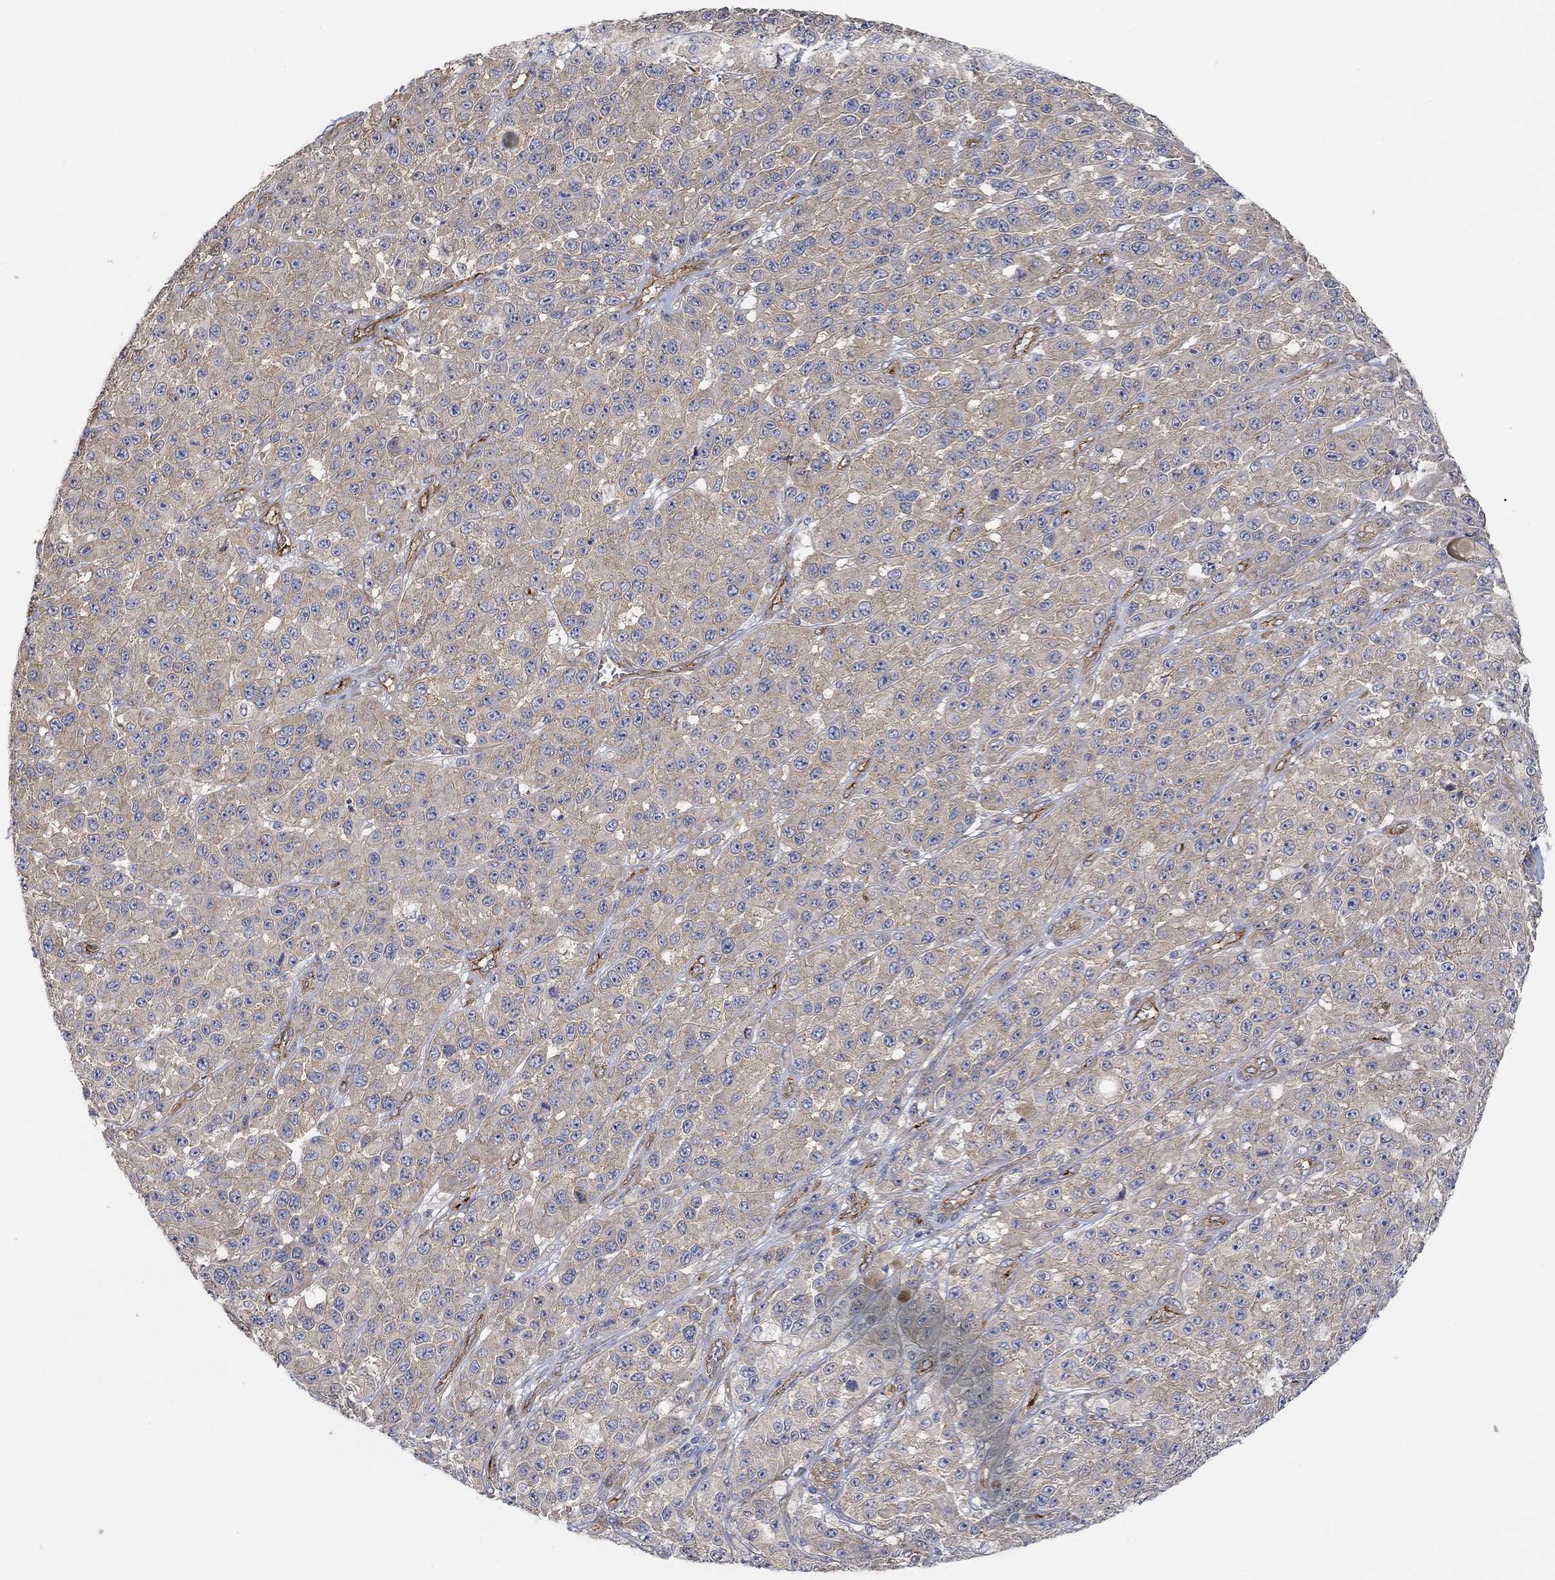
{"staining": {"intensity": "weak", "quantity": ">75%", "location": "cytoplasmic/membranous"}, "tissue": "melanoma", "cell_type": "Tumor cells", "image_type": "cancer", "snomed": [{"axis": "morphology", "description": "Malignant melanoma, NOS"}, {"axis": "topography", "description": "Skin"}], "caption": "Immunohistochemistry (IHC) photomicrograph of malignant melanoma stained for a protein (brown), which shows low levels of weak cytoplasmic/membranous expression in approximately >75% of tumor cells.", "gene": "SYT16", "patient": {"sex": "female", "age": 58}}